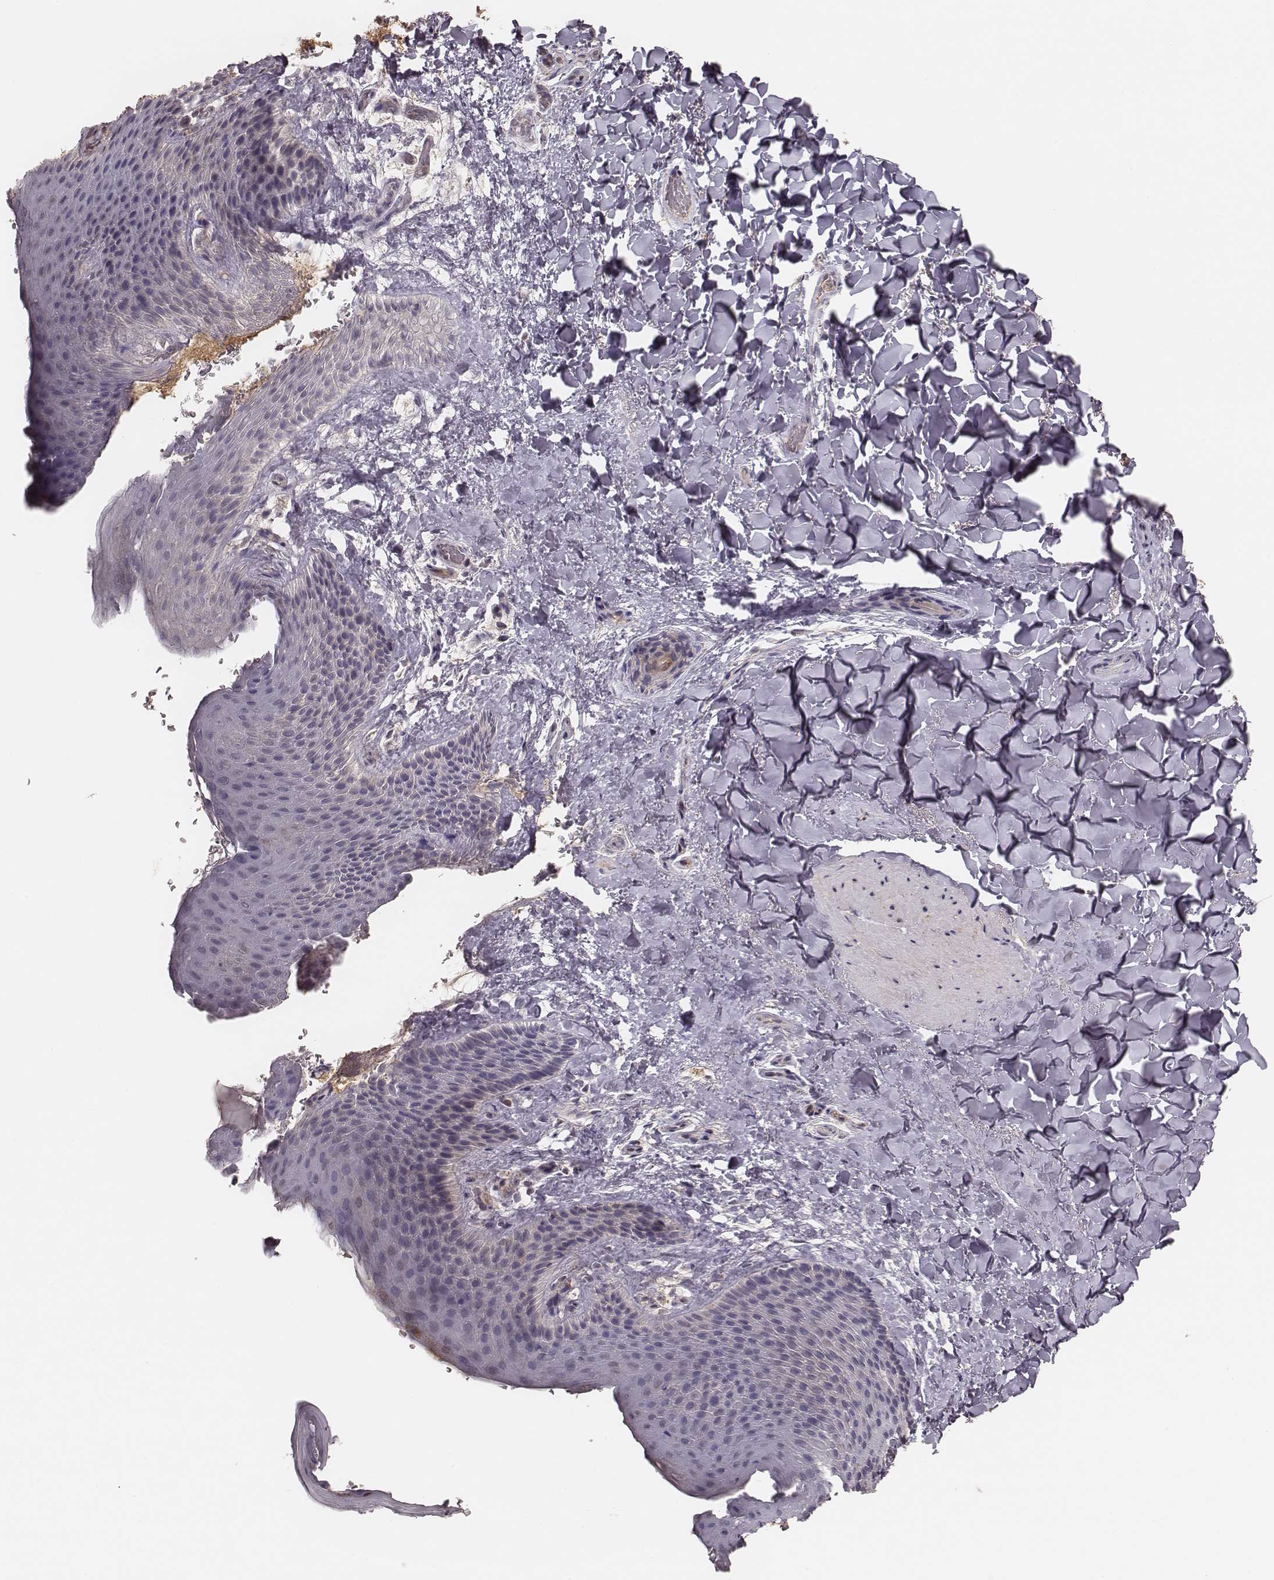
{"staining": {"intensity": "weak", "quantity": "25%-75%", "location": "cytoplasmic/membranous"}, "tissue": "skin", "cell_type": "Epidermal cells", "image_type": "normal", "snomed": [{"axis": "morphology", "description": "Normal tissue, NOS"}, {"axis": "topography", "description": "Anal"}], "caption": "Immunohistochemical staining of normal skin shows 25%-75% levels of weak cytoplasmic/membranous protein staining in about 25%-75% of epidermal cells.", "gene": "CARS1", "patient": {"sex": "male", "age": 36}}